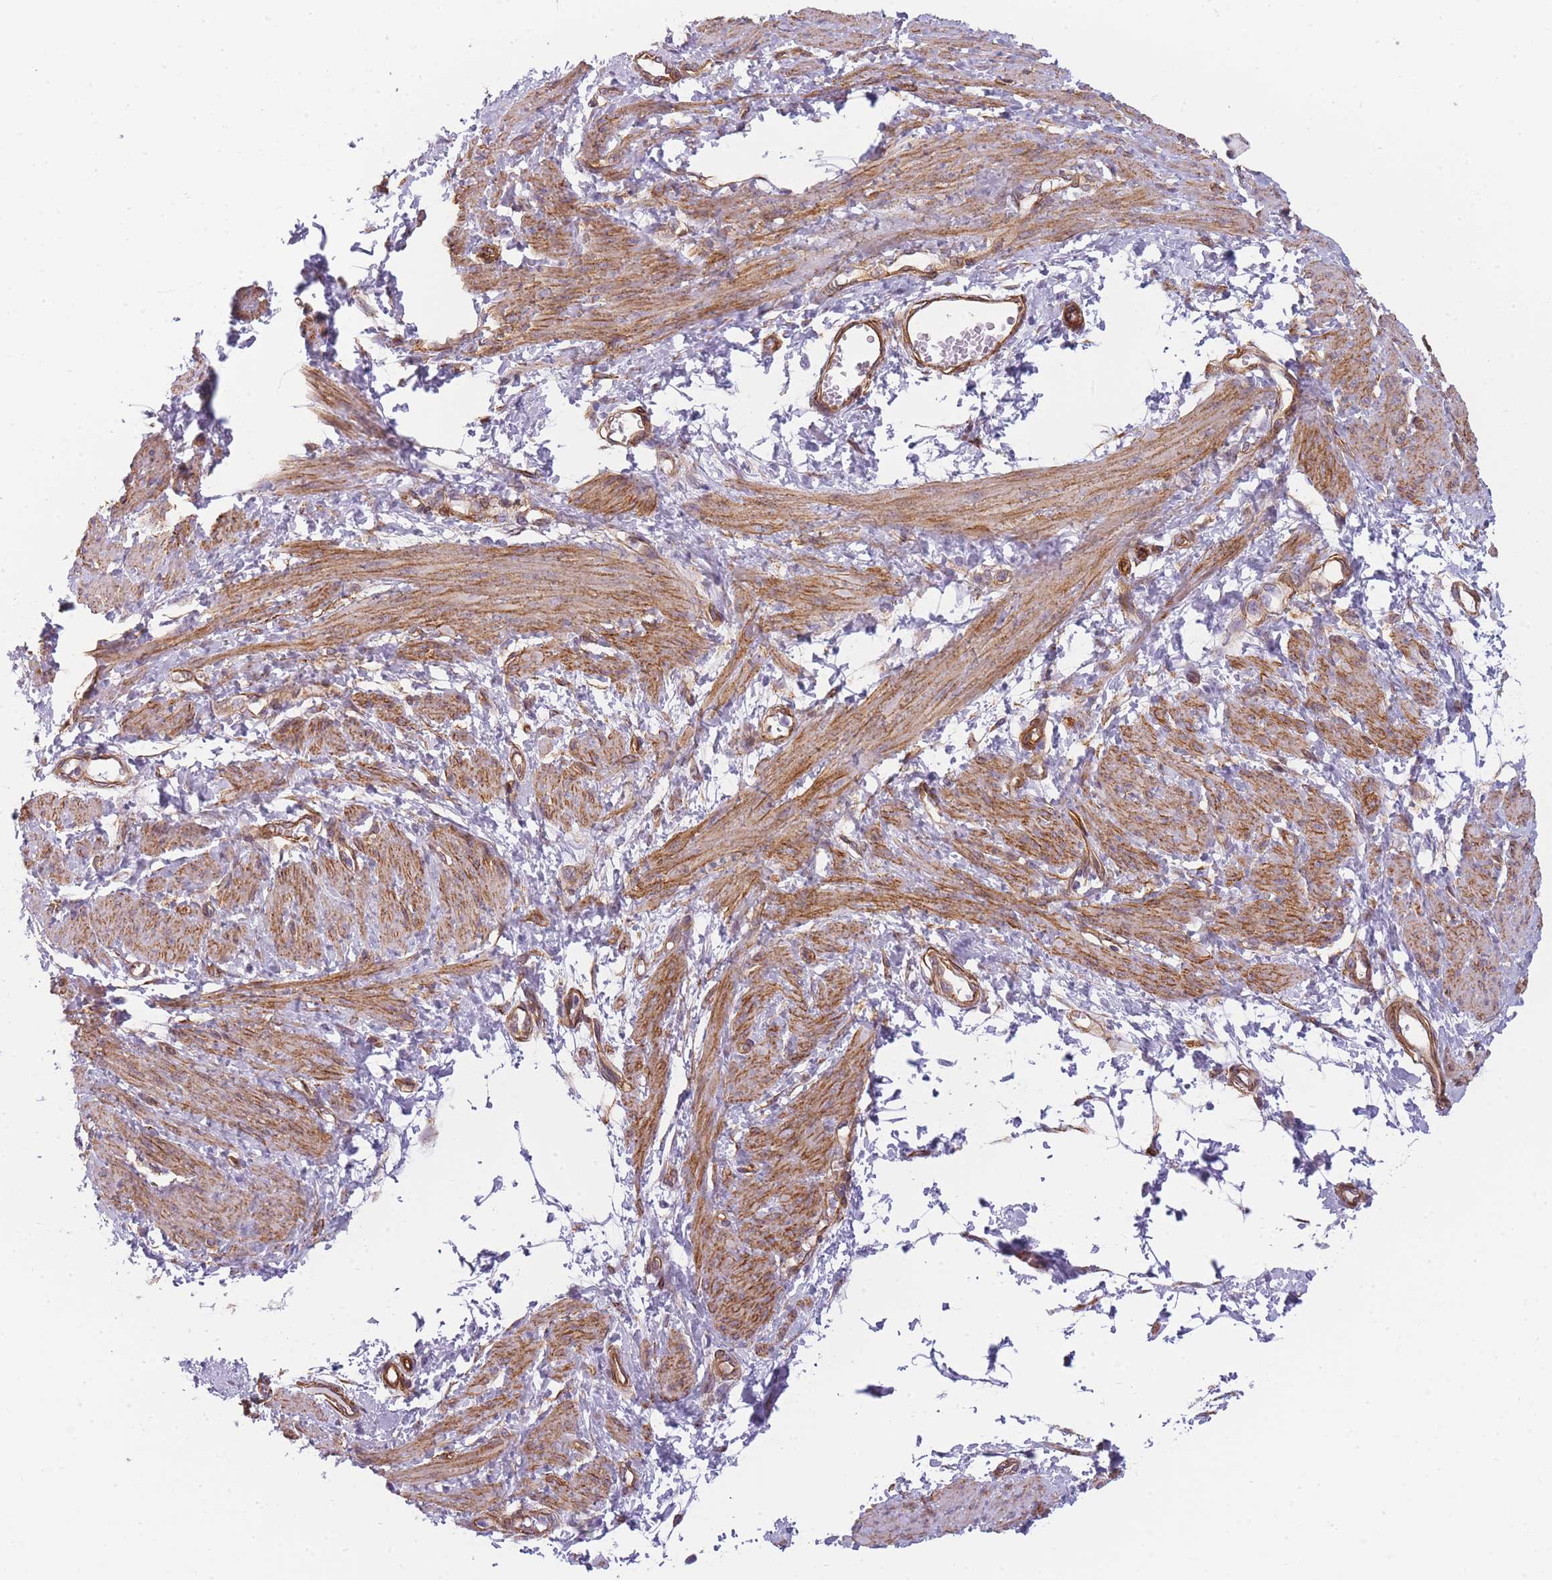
{"staining": {"intensity": "moderate", "quantity": ">75%", "location": "cytoplasmic/membranous"}, "tissue": "smooth muscle", "cell_type": "Smooth muscle cells", "image_type": "normal", "snomed": [{"axis": "morphology", "description": "Normal tissue, NOS"}, {"axis": "topography", "description": "Smooth muscle"}, {"axis": "topography", "description": "Uterus"}], "caption": "DAB immunohistochemical staining of unremarkable smooth muscle displays moderate cytoplasmic/membranous protein positivity in approximately >75% of smooth muscle cells. Using DAB (brown) and hematoxylin (blue) stains, captured at high magnification using brightfield microscopy.", "gene": "OR6B2", "patient": {"sex": "female", "age": 39}}